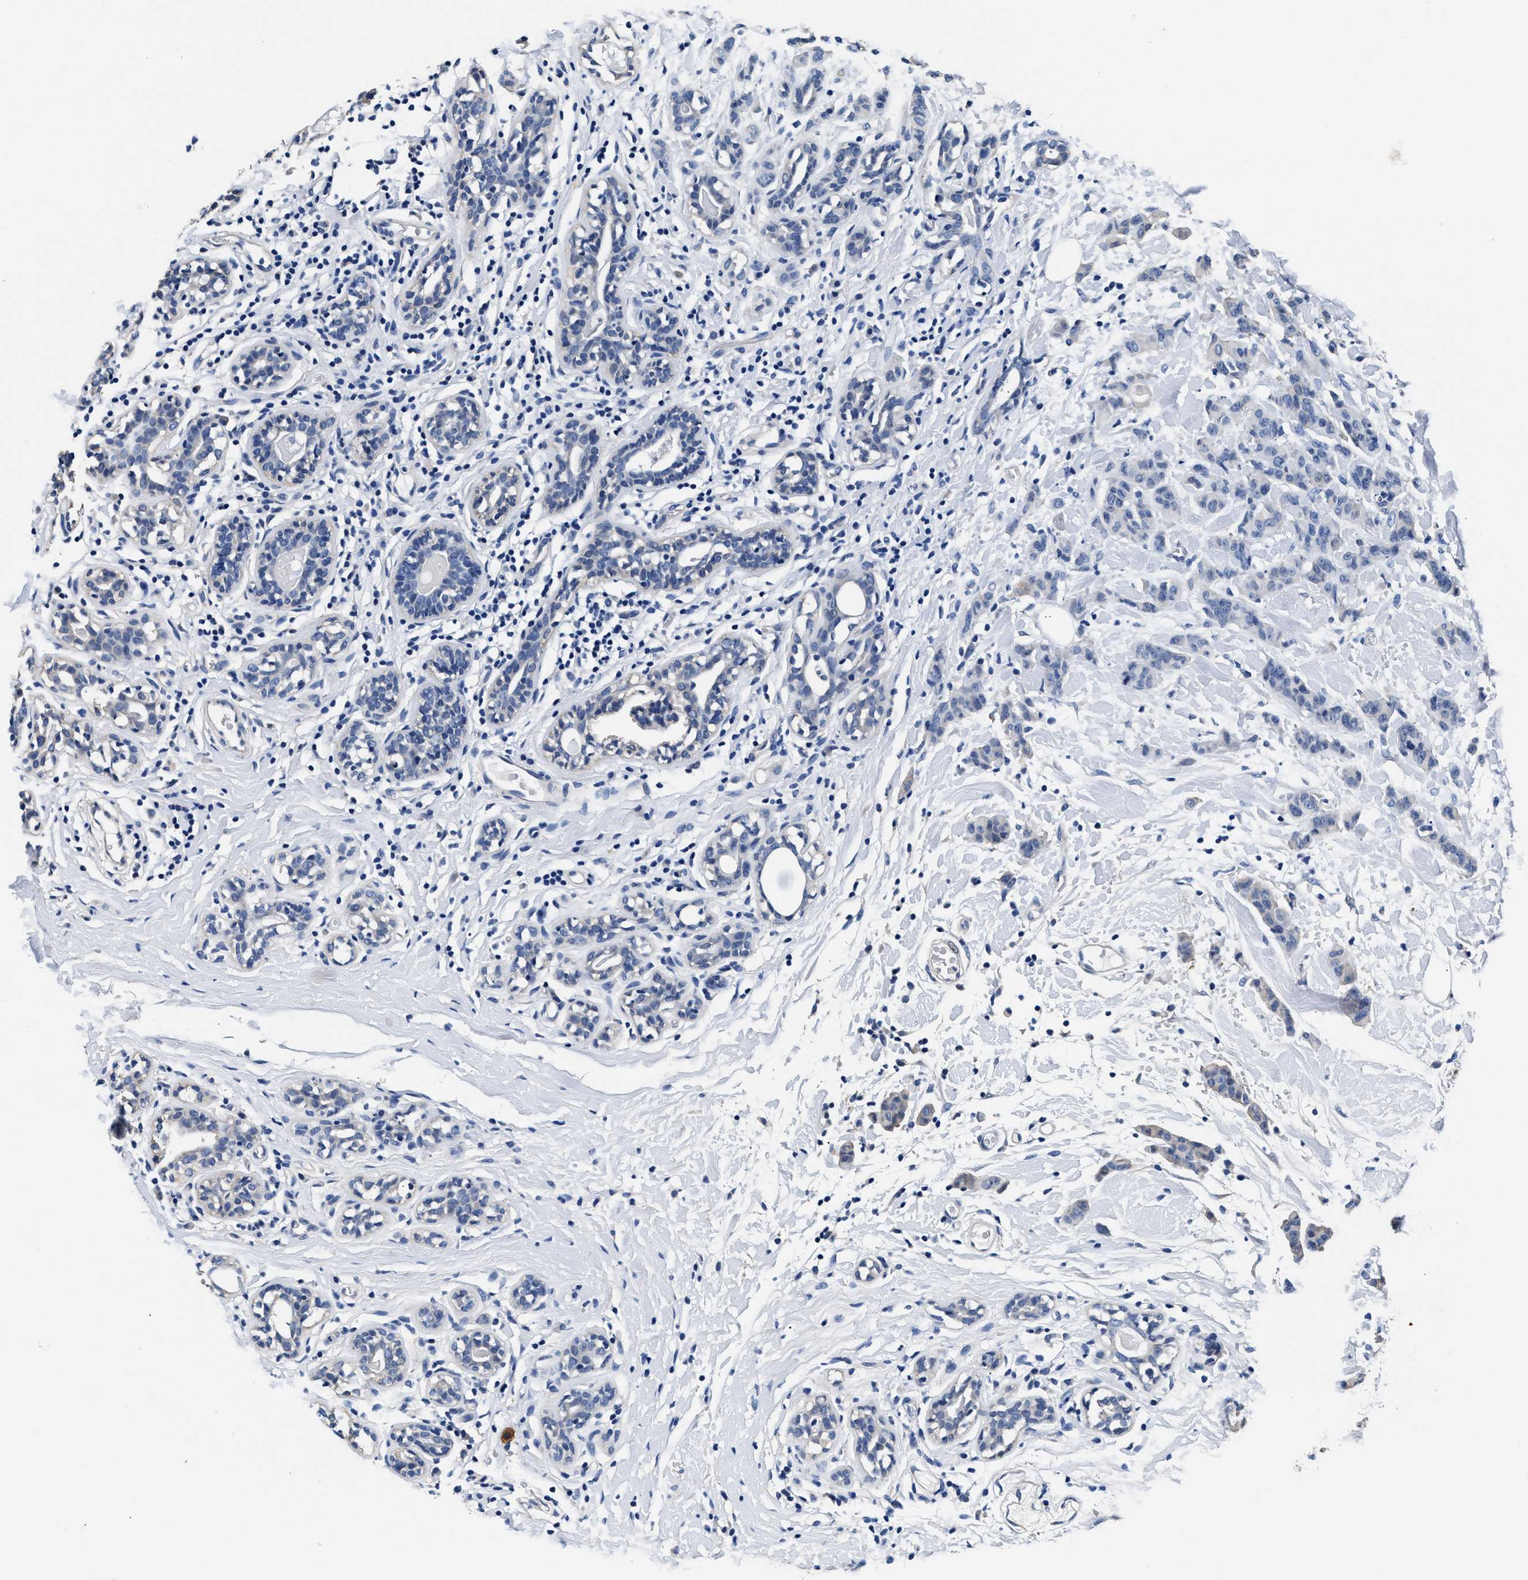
{"staining": {"intensity": "negative", "quantity": "none", "location": "none"}, "tissue": "breast cancer", "cell_type": "Tumor cells", "image_type": "cancer", "snomed": [{"axis": "morphology", "description": "Normal tissue, NOS"}, {"axis": "morphology", "description": "Duct carcinoma"}, {"axis": "topography", "description": "Breast"}], "caption": "The histopathology image displays no staining of tumor cells in breast cancer (invasive ductal carcinoma).", "gene": "GSTM1", "patient": {"sex": "female", "age": 40}}